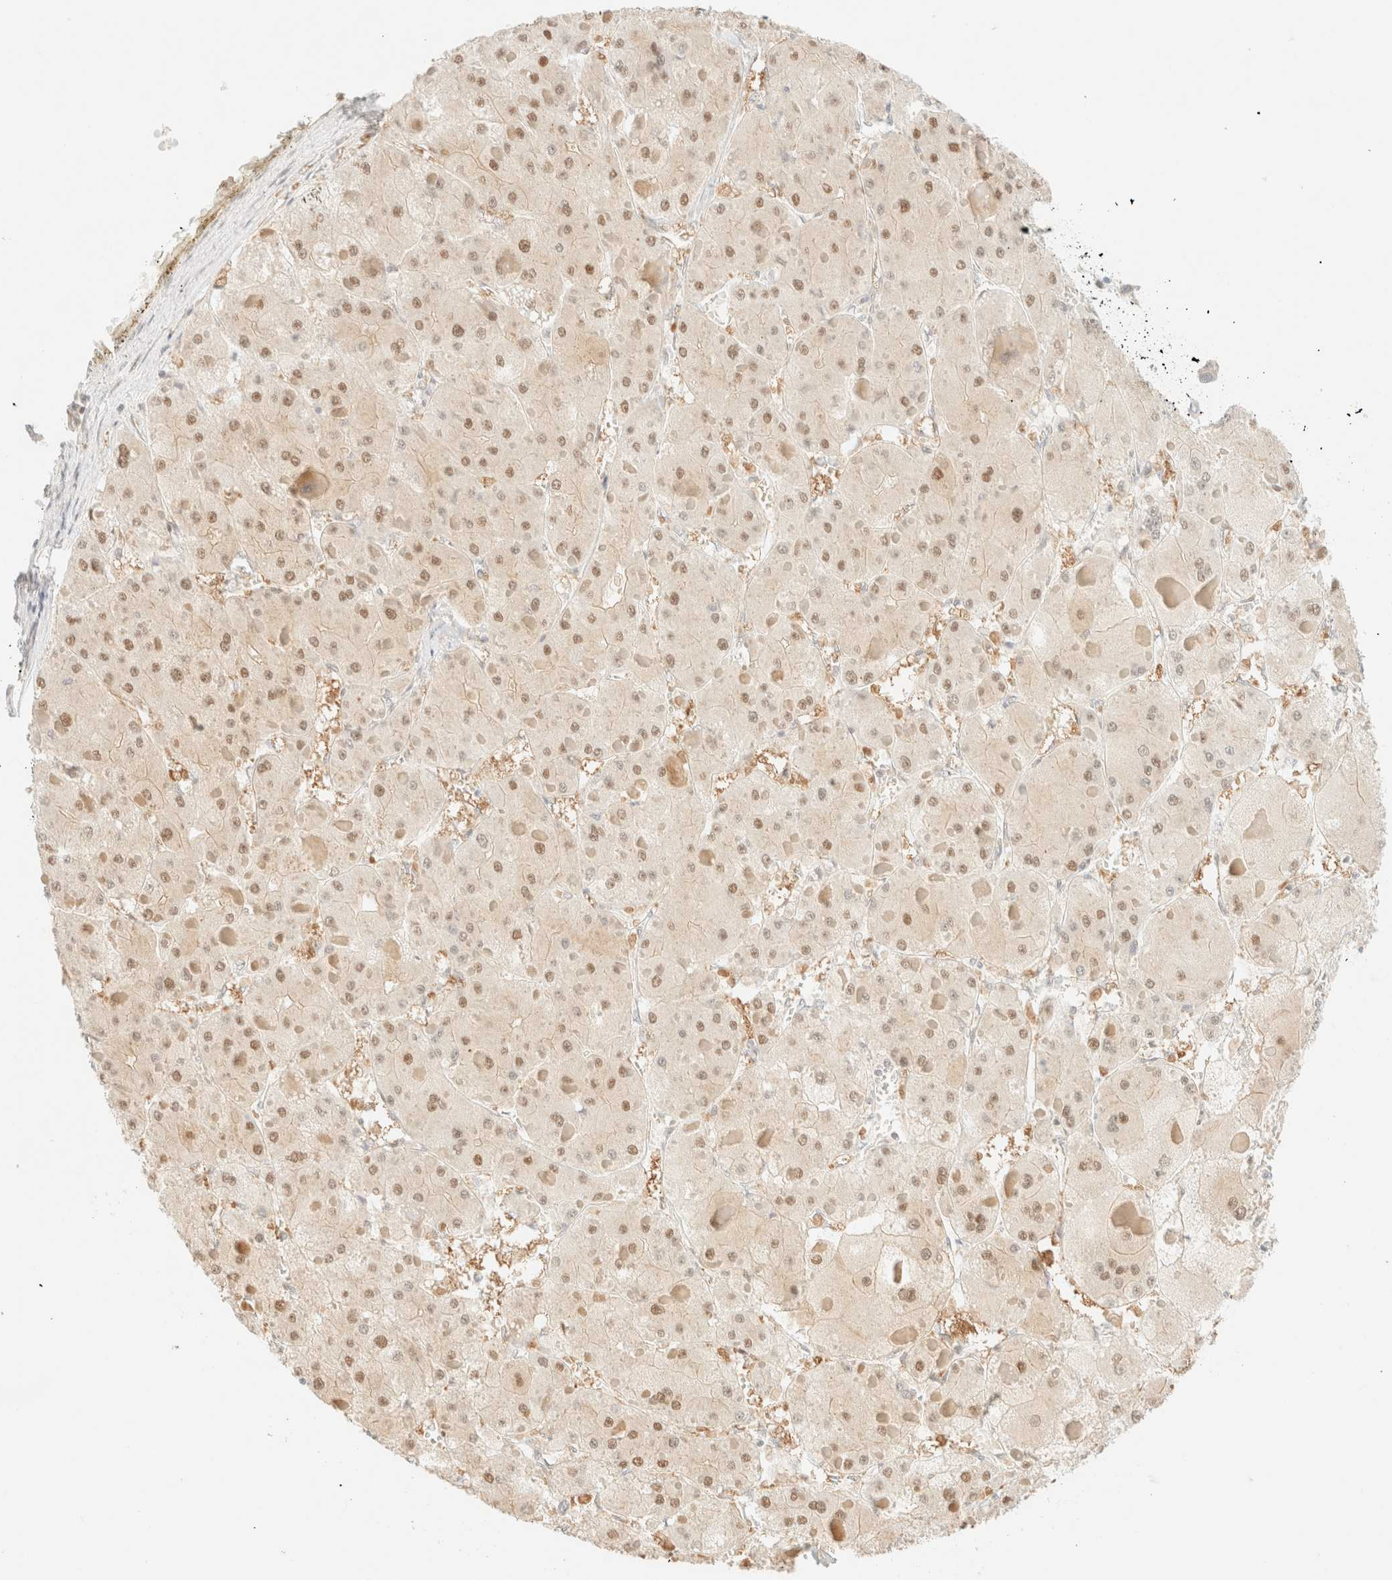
{"staining": {"intensity": "moderate", "quantity": ">75%", "location": "cytoplasmic/membranous,nuclear"}, "tissue": "liver cancer", "cell_type": "Tumor cells", "image_type": "cancer", "snomed": [{"axis": "morphology", "description": "Carcinoma, Hepatocellular, NOS"}, {"axis": "topography", "description": "Liver"}], "caption": "A medium amount of moderate cytoplasmic/membranous and nuclear staining is identified in about >75% of tumor cells in liver hepatocellular carcinoma tissue. (Stains: DAB (3,3'-diaminobenzidine) in brown, nuclei in blue, Microscopy: brightfield microscopy at high magnification).", "gene": "TSR1", "patient": {"sex": "female", "age": 73}}